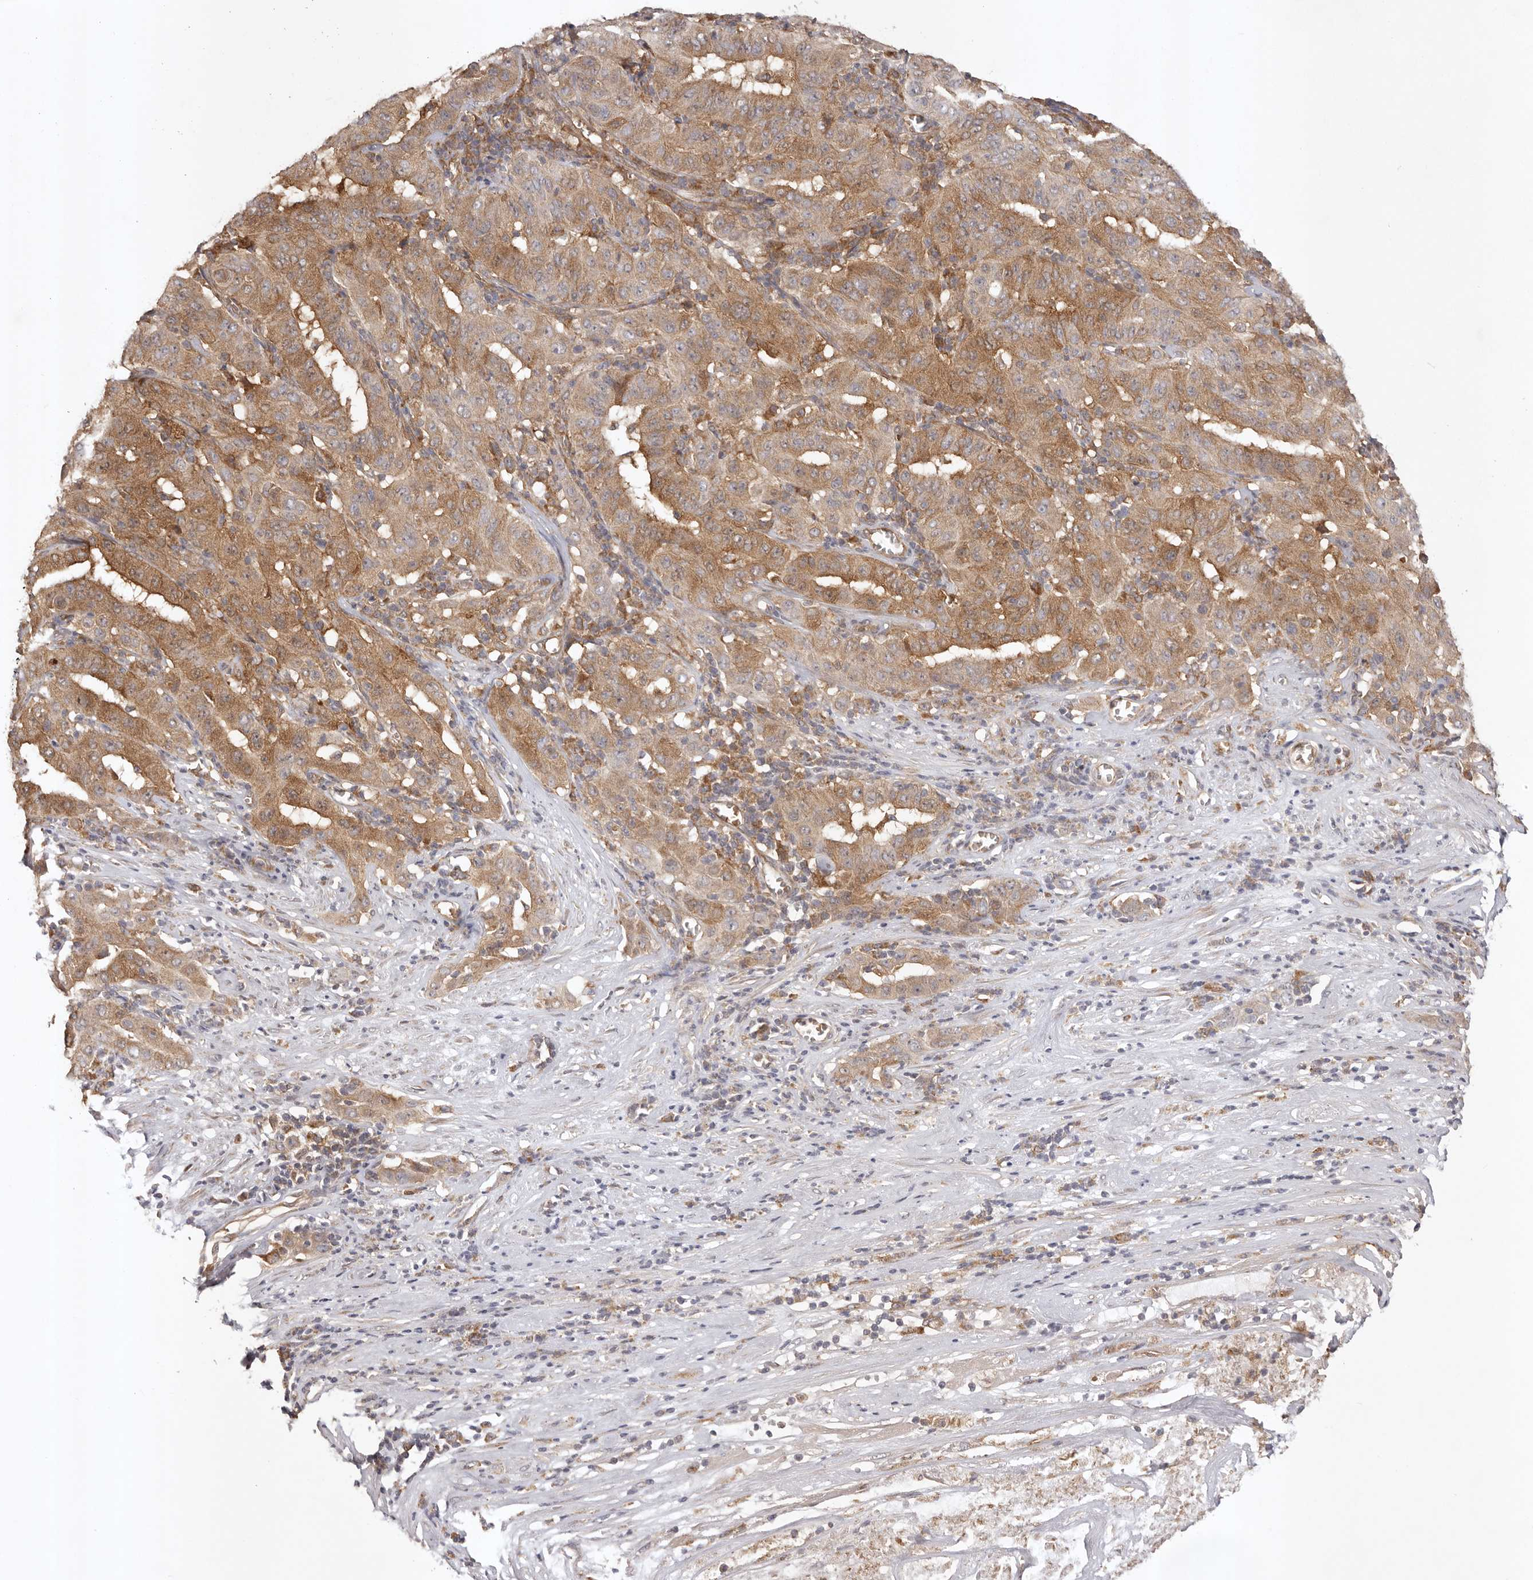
{"staining": {"intensity": "moderate", "quantity": ">75%", "location": "cytoplasmic/membranous"}, "tissue": "pancreatic cancer", "cell_type": "Tumor cells", "image_type": "cancer", "snomed": [{"axis": "morphology", "description": "Adenocarcinoma, NOS"}, {"axis": "topography", "description": "Pancreas"}], "caption": "About >75% of tumor cells in adenocarcinoma (pancreatic) reveal moderate cytoplasmic/membranous protein expression as visualized by brown immunohistochemical staining.", "gene": "UBR2", "patient": {"sex": "male", "age": 63}}